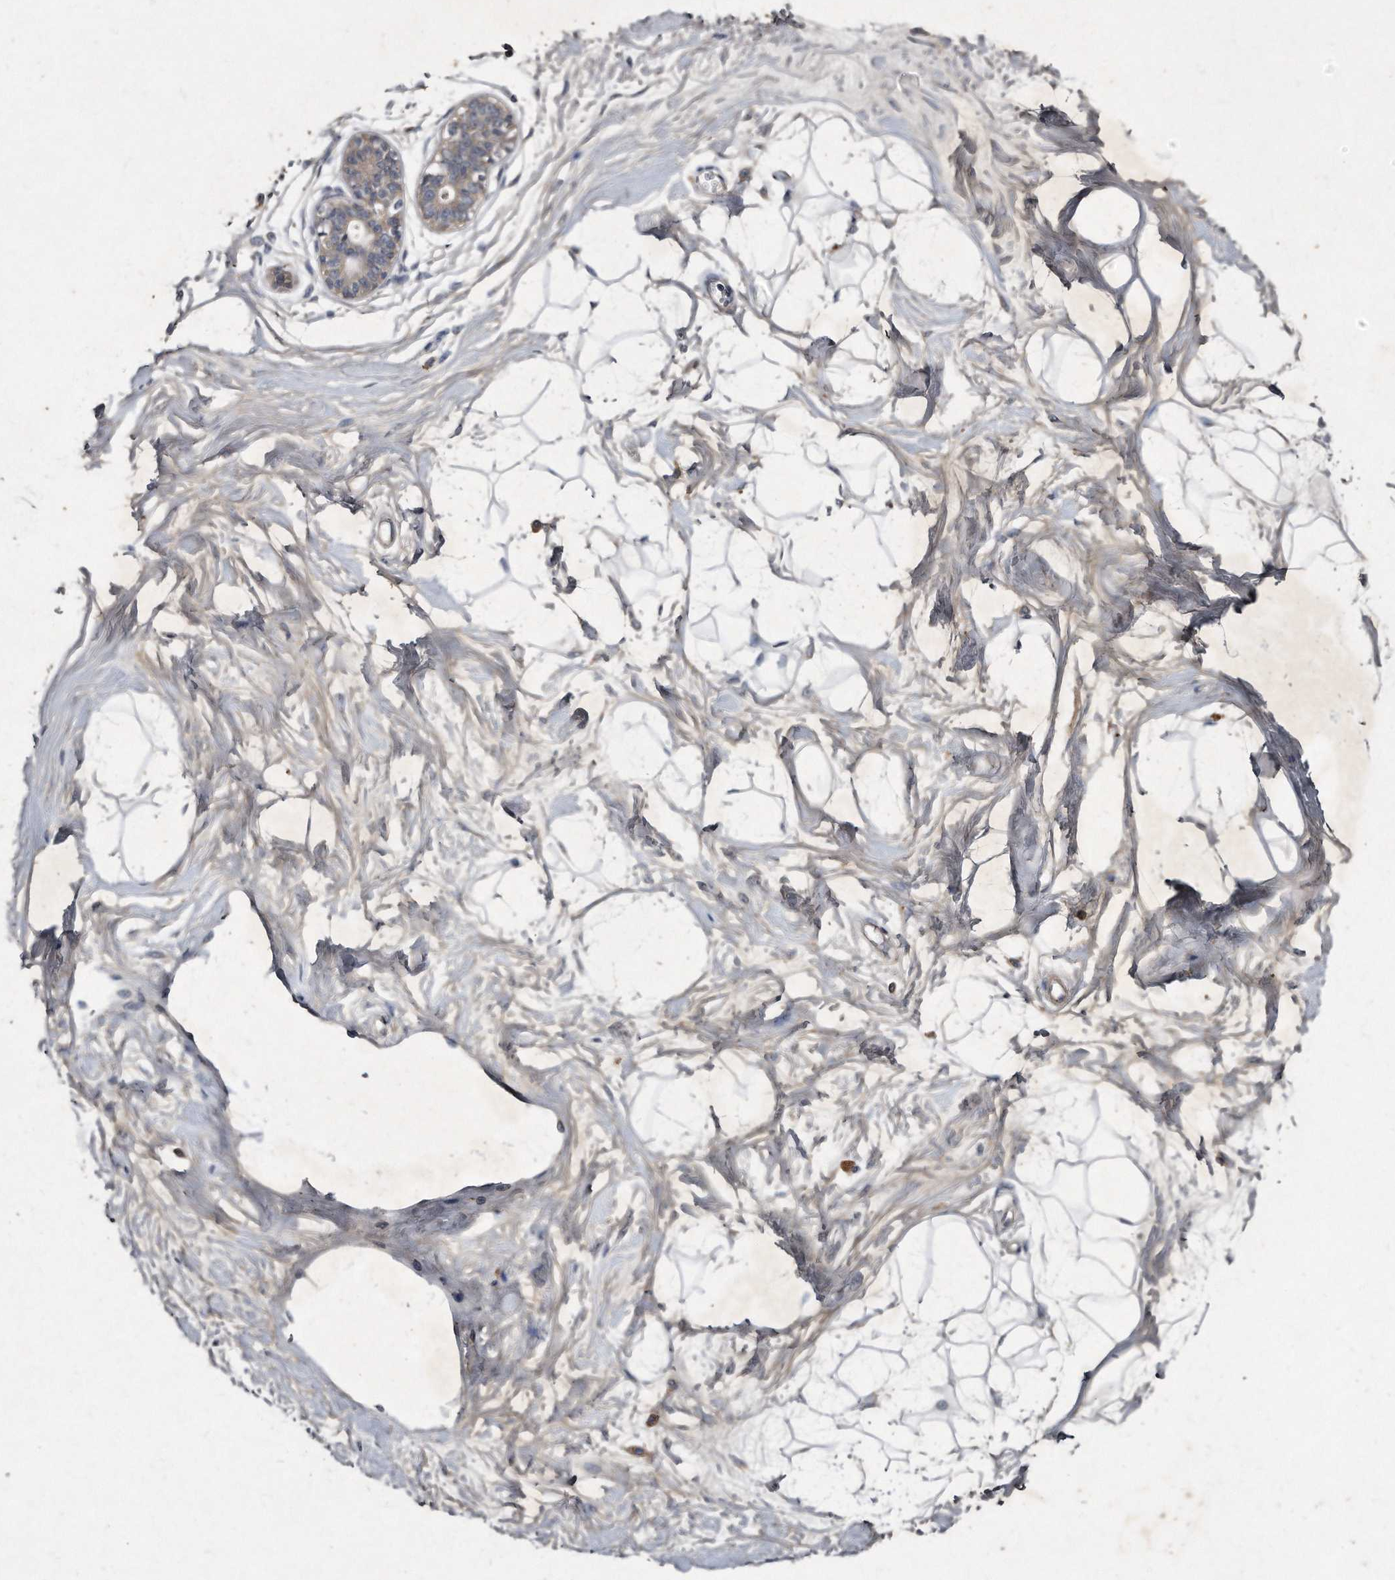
{"staining": {"intensity": "negative", "quantity": "none", "location": "none"}, "tissue": "breast", "cell_type": "Adipocytes", "image_type": "normal", "snomed": [{"axis": "morphology", "description": "Normal tissue, NOS"}, {"axis": "topography", "description": "Breast"}], "caption": "This is a histopathology image of IHC staining of benign breast, which shows no expression in adipocytes.", "gene": "KLHDC3", "patient": {"sex": "female", "age": 45}}